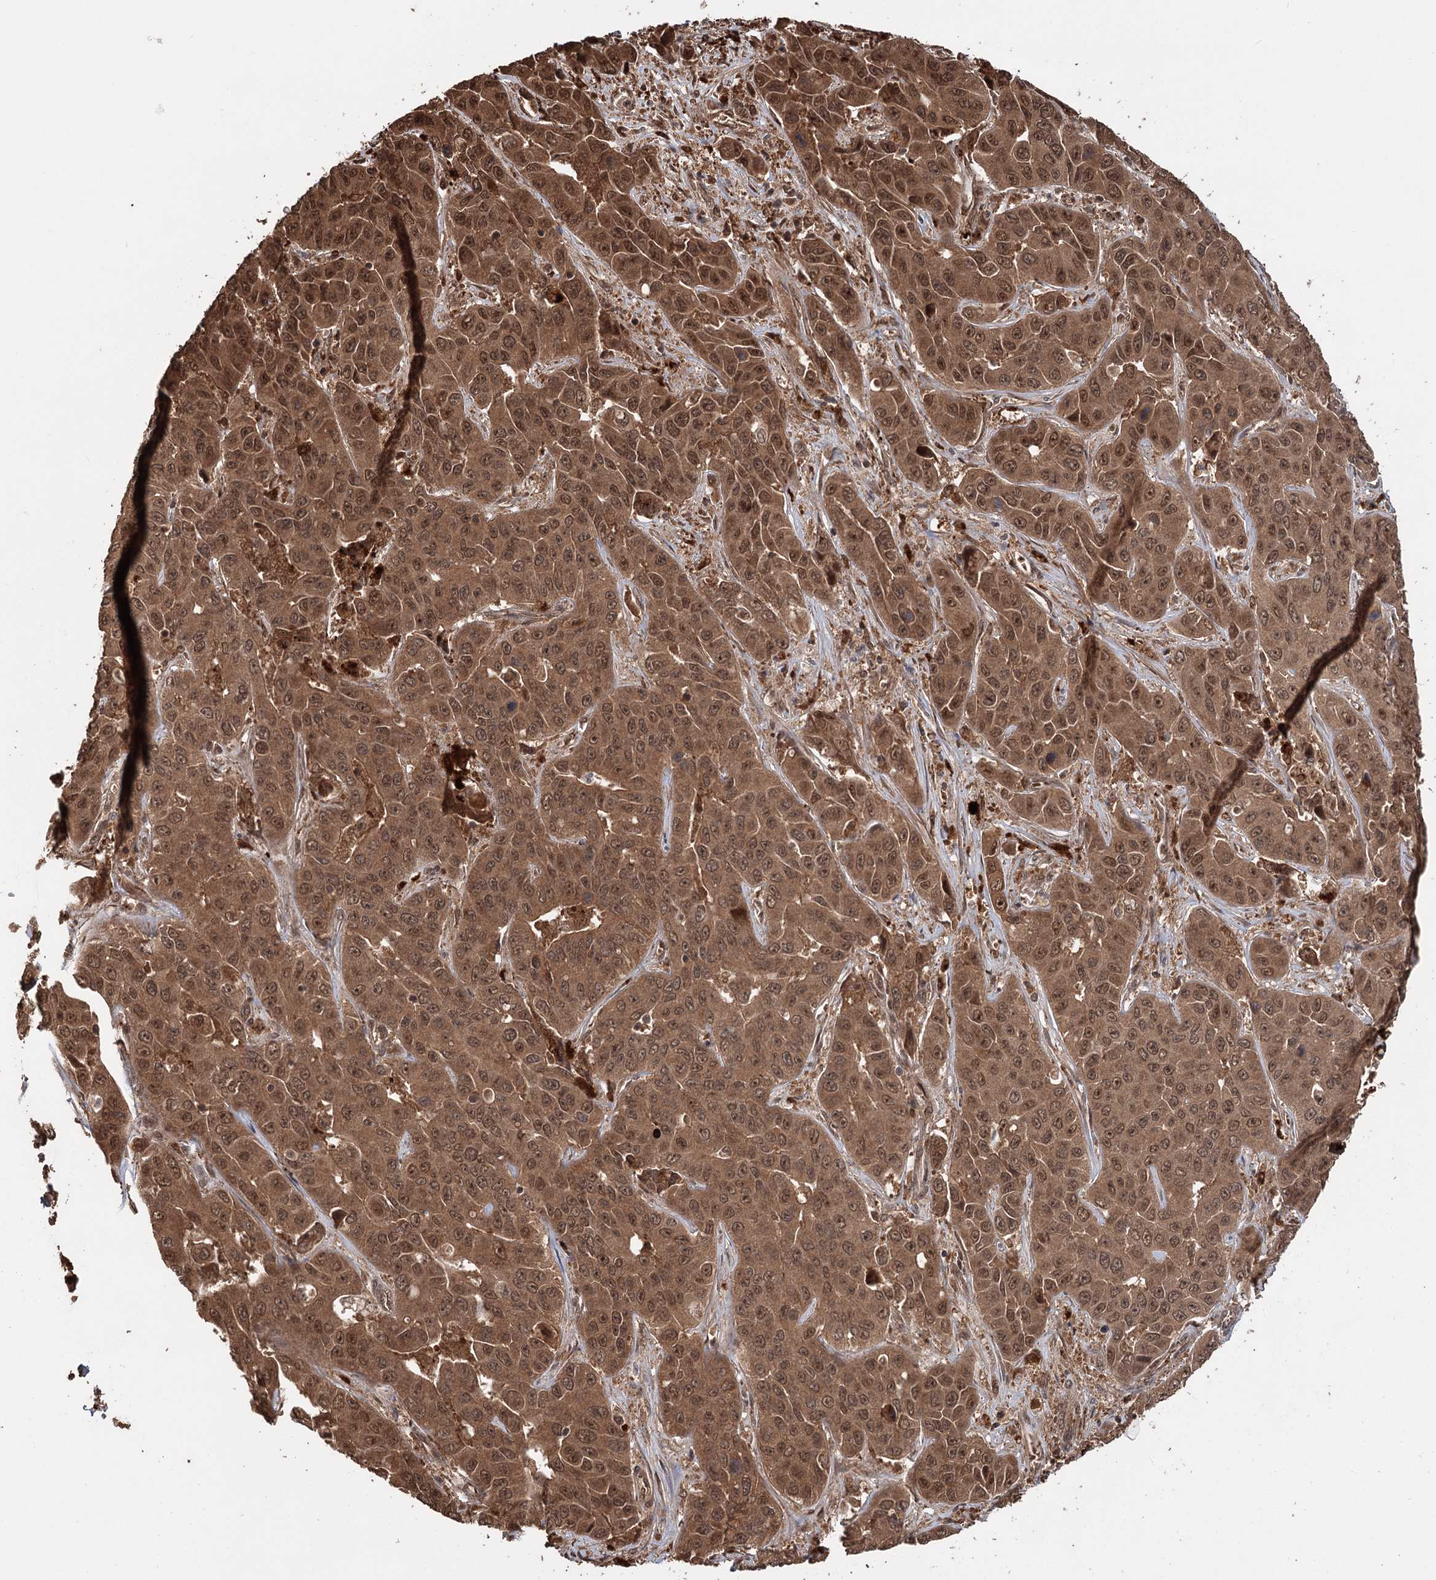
{"staining": {"intensity": "moderate", "quantity": ">75%", "location": "cytoplasmic/membranous,nuclear"}, "tissue": "liver cancer", "cell_type": "Tumor cells", "image_type": "cancer", "snomed": [{"axis": "morphology", "description": "Cholangiocarcinoma"}, {"axis": "topography", "description": "Liver"}], "caption": "A brown stain highlights moderate cytoplasmic/membranous and nuclear positivity of a protein in human liver cholangiocarcinoma tumor cells.", "gene": "N6AMT1", "patient": {"sex": "female", "age": 52}}